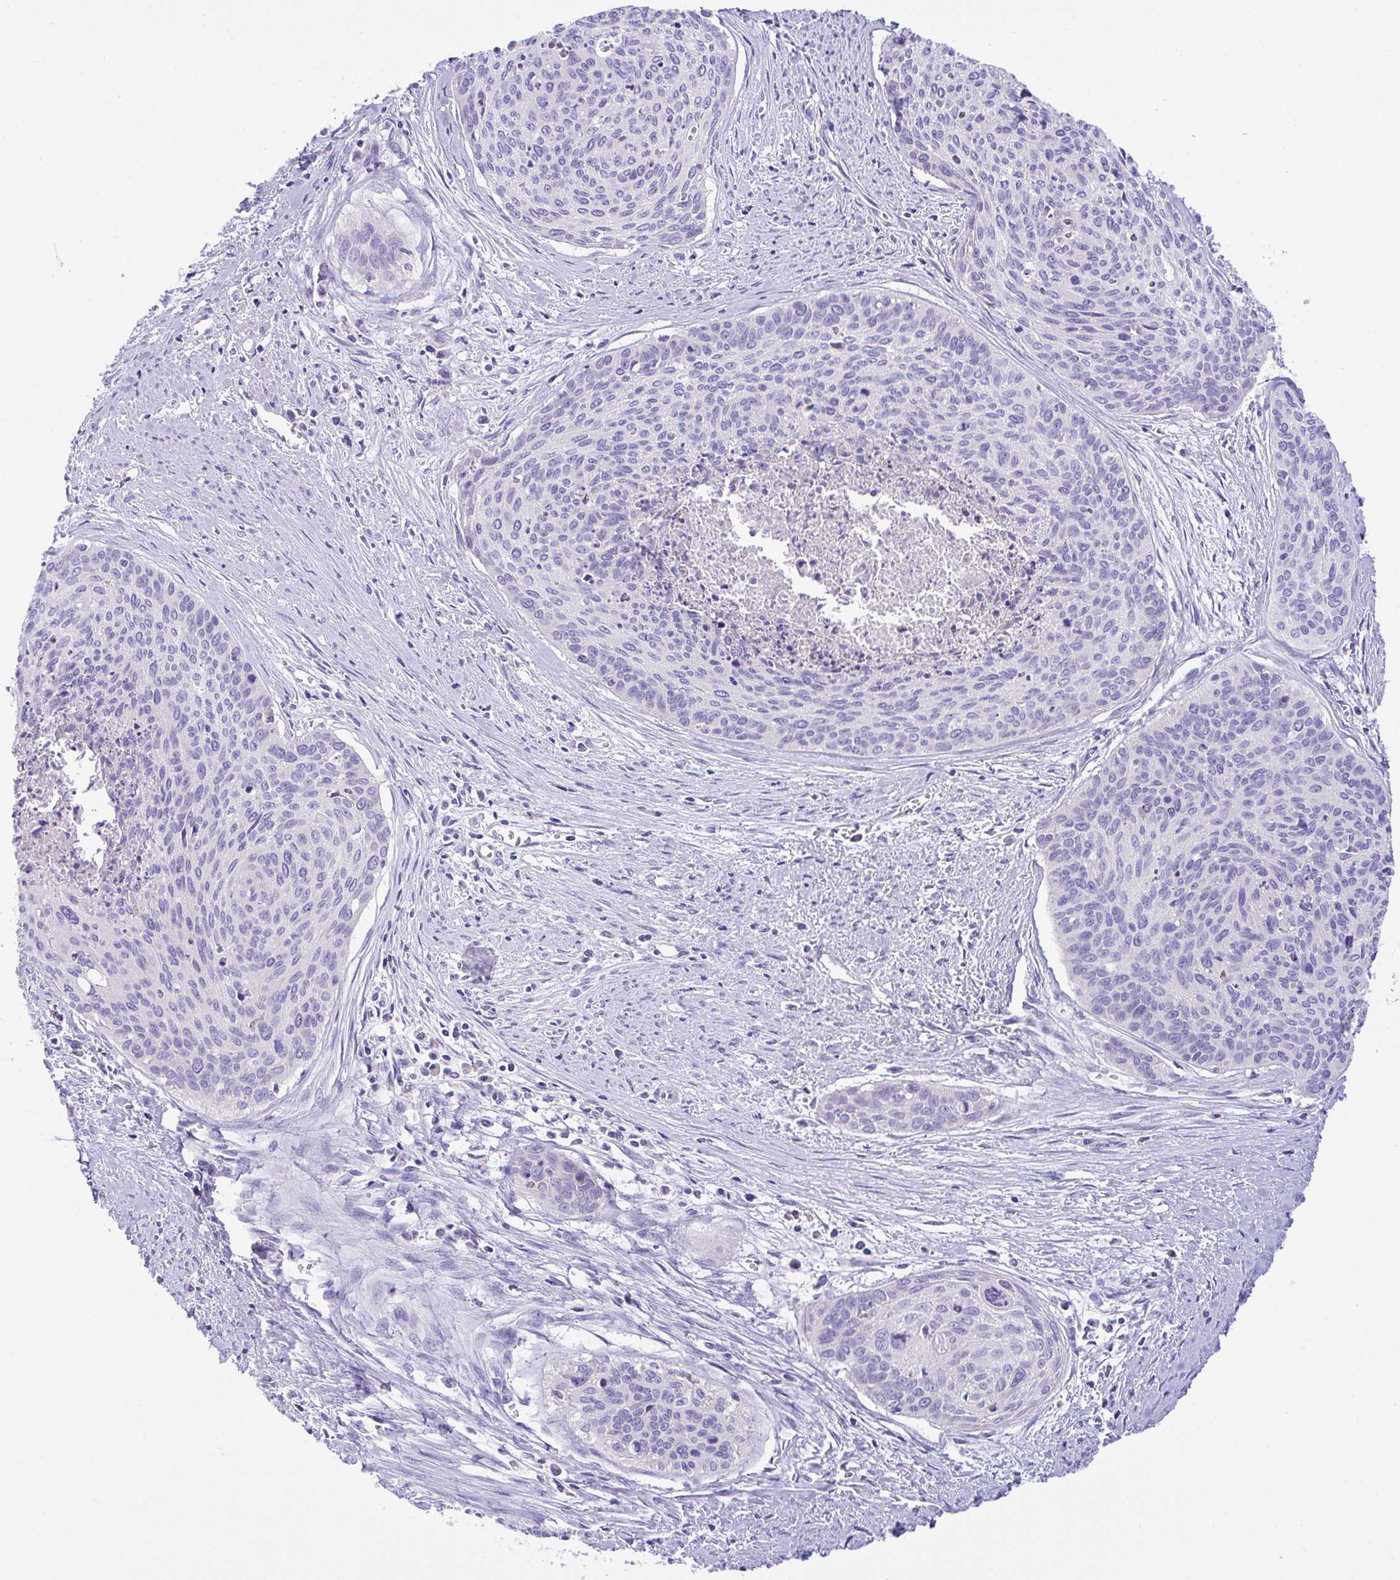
{"staining": {"intensity": "negative", "quantity": "none", "location": "none"}, "tissue": "cervical cancer", "cell_type": "Tumor cells", "image_type": "cancer", "snomed": [{"axis": "morphology", "description": "Squamous cell carcinoma, NOS"}, {"axis": "topography", "description": "Cervix"}], "caption": "DAB immunohistochemical staining of cervical squamous cell carcinoma demonstrates no significant expression in tumor cells.", "gene": "NLRP8", "patient": {"sex": "female", "age": 55}}